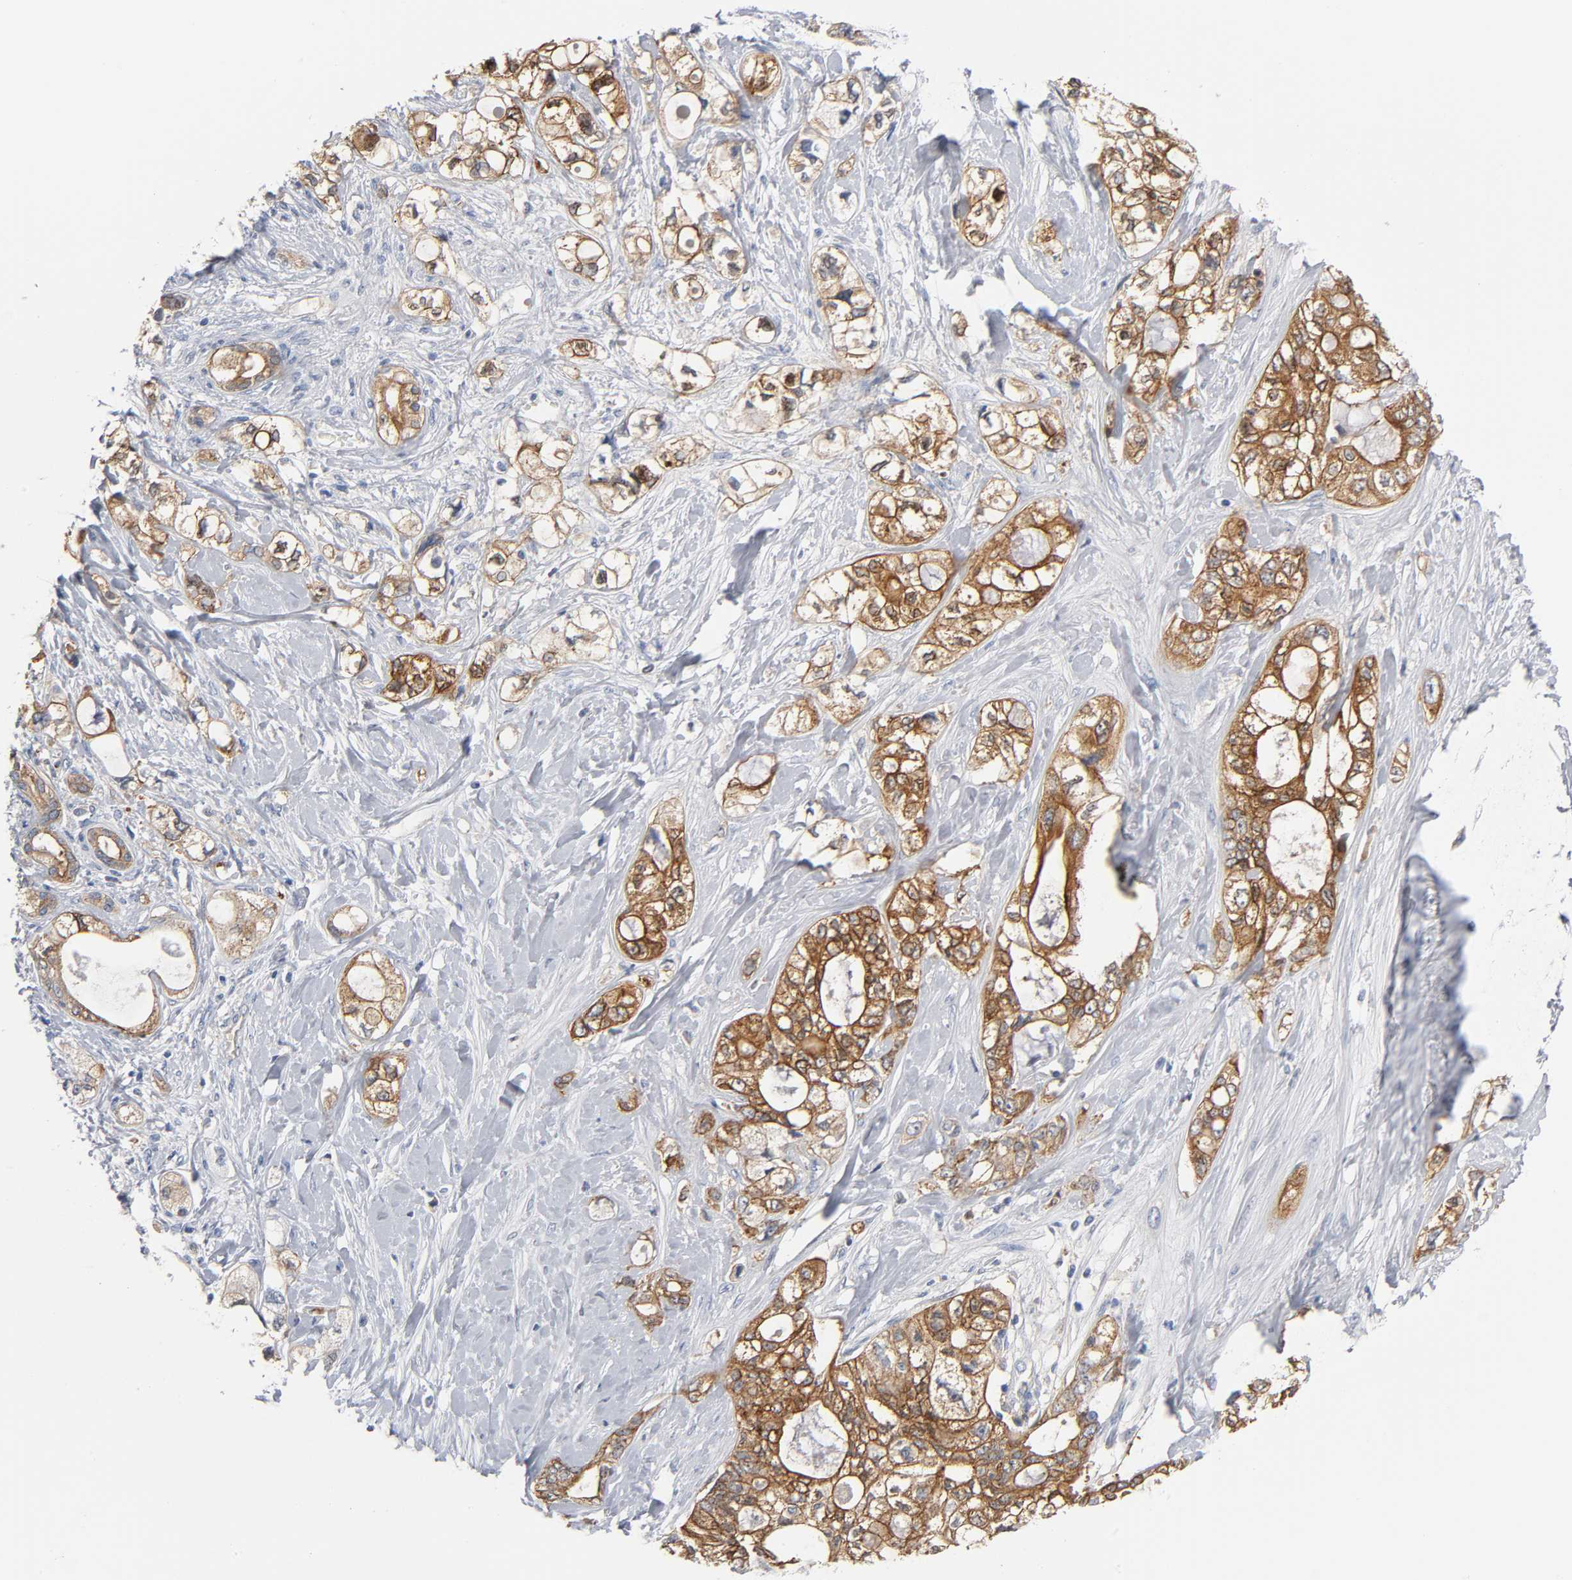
{"staining": {"intensity": "strong", "quantity": ">75%", "location": "cytoplasmic/membranous"}, "tissue": "pancreatic cancer", "cell_type": "Tumor cells", "image_type": "cancer", "snomed": [{"axis": "morphology", "description": "Adenocarcinoma, NOS"}, {"axis": "topography", "description": "Pancreas"}], "caption": "Protein staining of adenocarcinoma (pancreatic) tissue reveals strong cytoplasmic/membranous positivity in approximately >75% of tumor cells.", "gene": "CD2AP", "patient": {"sex": "male", "age": 70}}